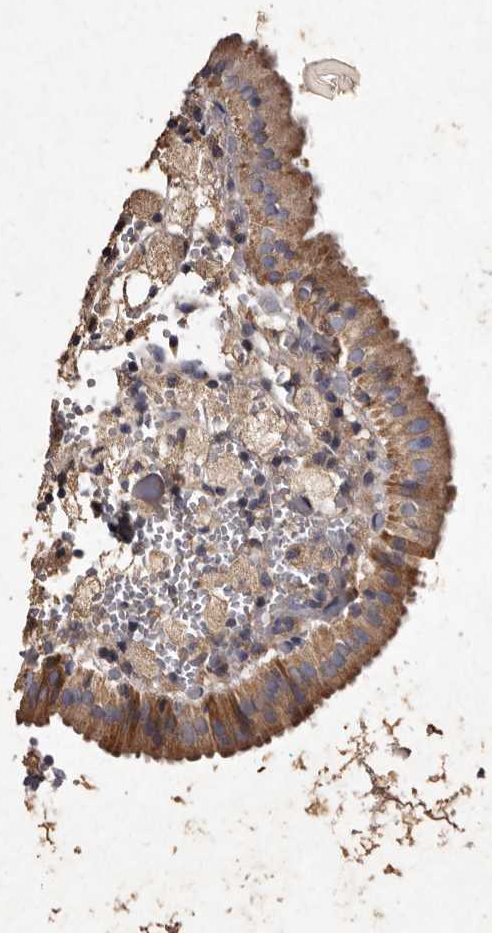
{"staining": {"intensity": "moderate", "quantity": ">75%", "location": "cytoplasmic/membranous"}, "tissue": "gallbladder", "cell_type": "Glandular cells", "image_type": "normal", "snomed": [{"axis": "morphology", "description": "Normal tissue, NOS"}, {"axis": "topography", "description": "Gallbladder"}], "caption": "This histopathology image demonstrates immunohistochemistry staining of unremarkable gallbladder, with medium moderate cytoplasmic/membranous positivity in about >75% of glandular cells.", "gene": "TFB1M", "patient": {"sex": "male", "age": 54}}